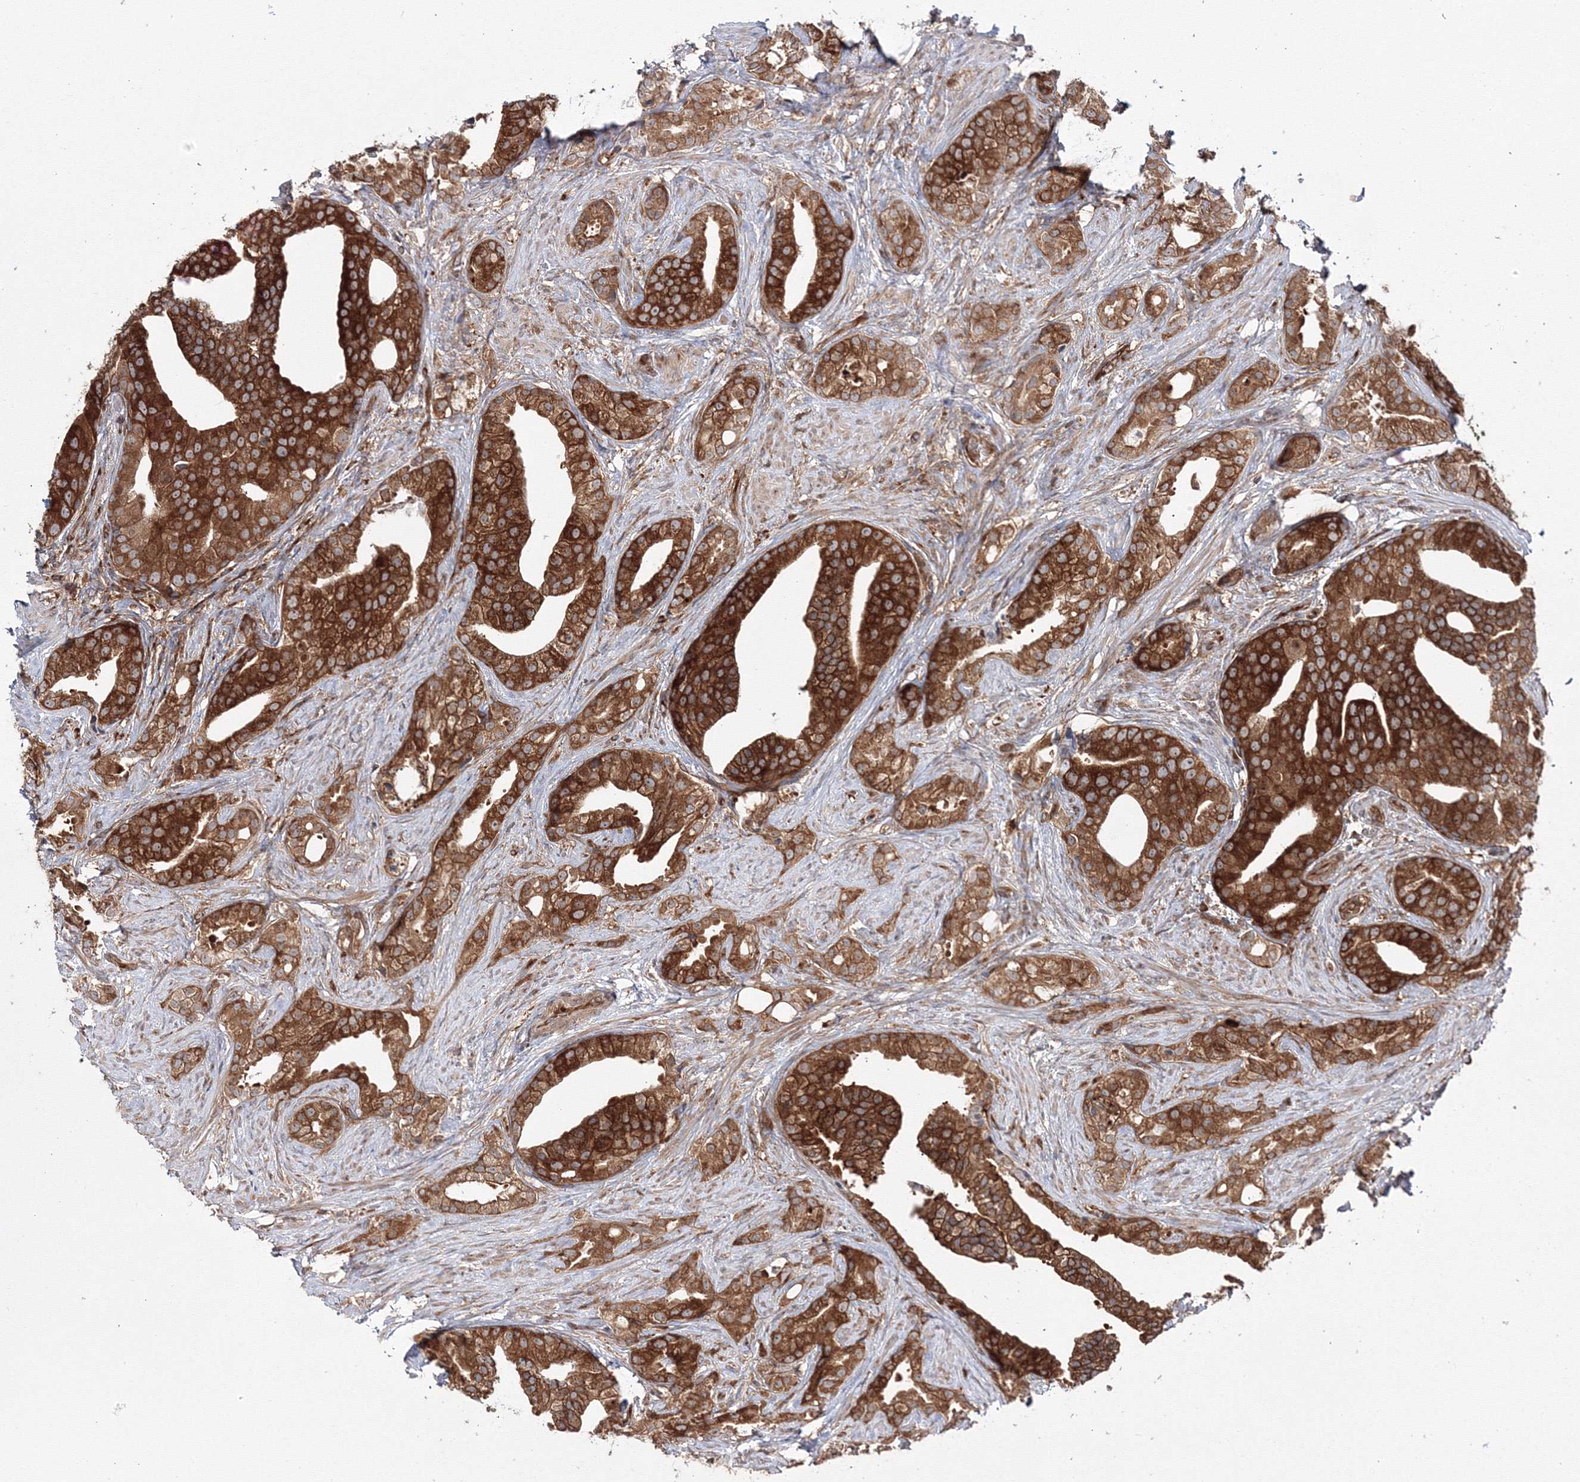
{"staining": {"intensity": "strong", "quantity": ">75%", "location": "cytoplasmic/membranous"}, "tissue": "prostate cancer", "cell_type": "Tumor cells", "image_type": "cancer", "snomed": [{"axis": "morphology", "description": "Adenocarcinoma, Low grade"}, {"axis": "topography", "description": "Prostate"}], "caption": "This is an image of IHC staining of prostate cancer (low-grade adenocarcinoma), which shows strong expression in the cytoplasmic/membranous of tumor cells.", "gene": "HARS1", "patient": {"sex": "male", "age": 71}}